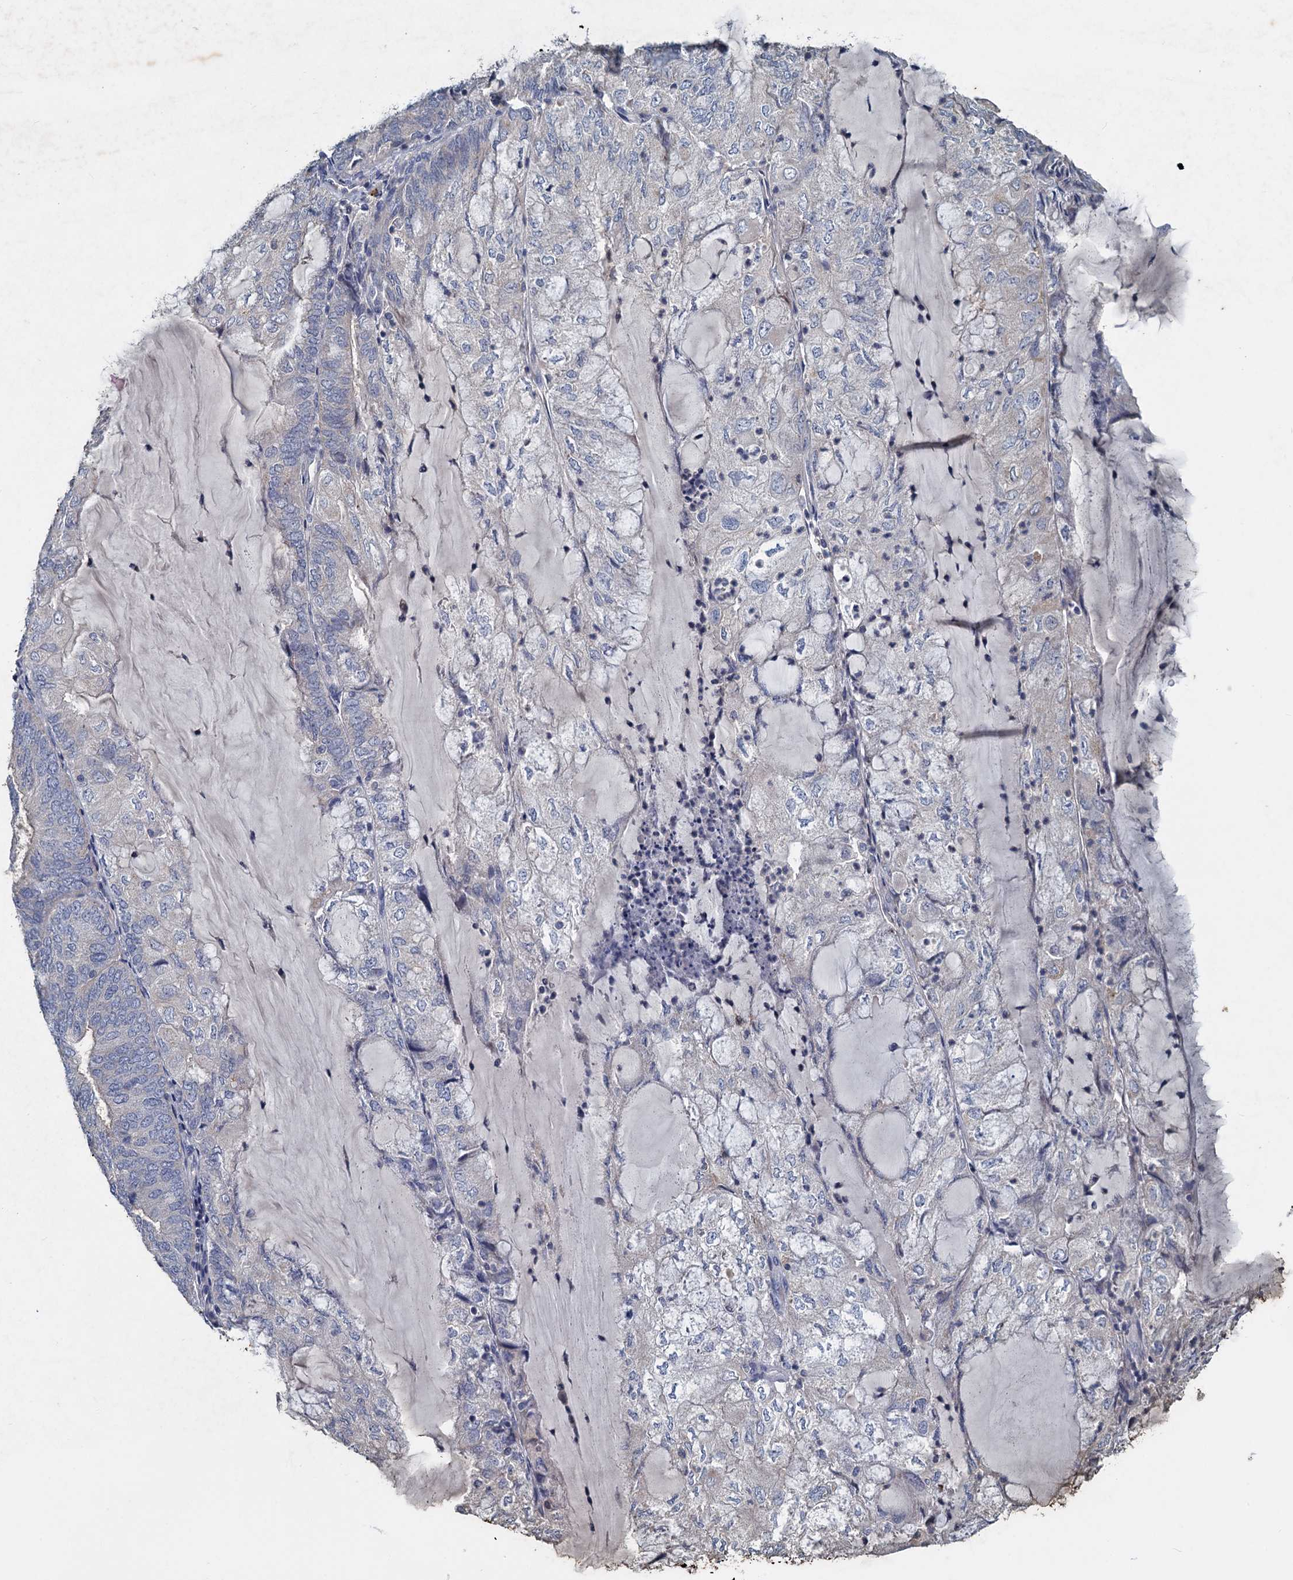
{"staining": {"intensity": "negative", "quantity": "none", "location": "none"}, "tissue": "endometrial cancer", "cell_type": "Tumor cells", "image_type": "cancer", "snomed": [{"axis": "morphology", "description": "Adenocarcinoma, NOS"}, {"axis": "topography", "description": "Endometrium"}], "caption": "An immunohistochemistry image of adenocarcinoma (endometrial) is shown. There is no staining in tumor cells of adenocarcinoma (endometrial).", "gene": "SLC2A7", "patient": {"sex": "female", "age": 81}}